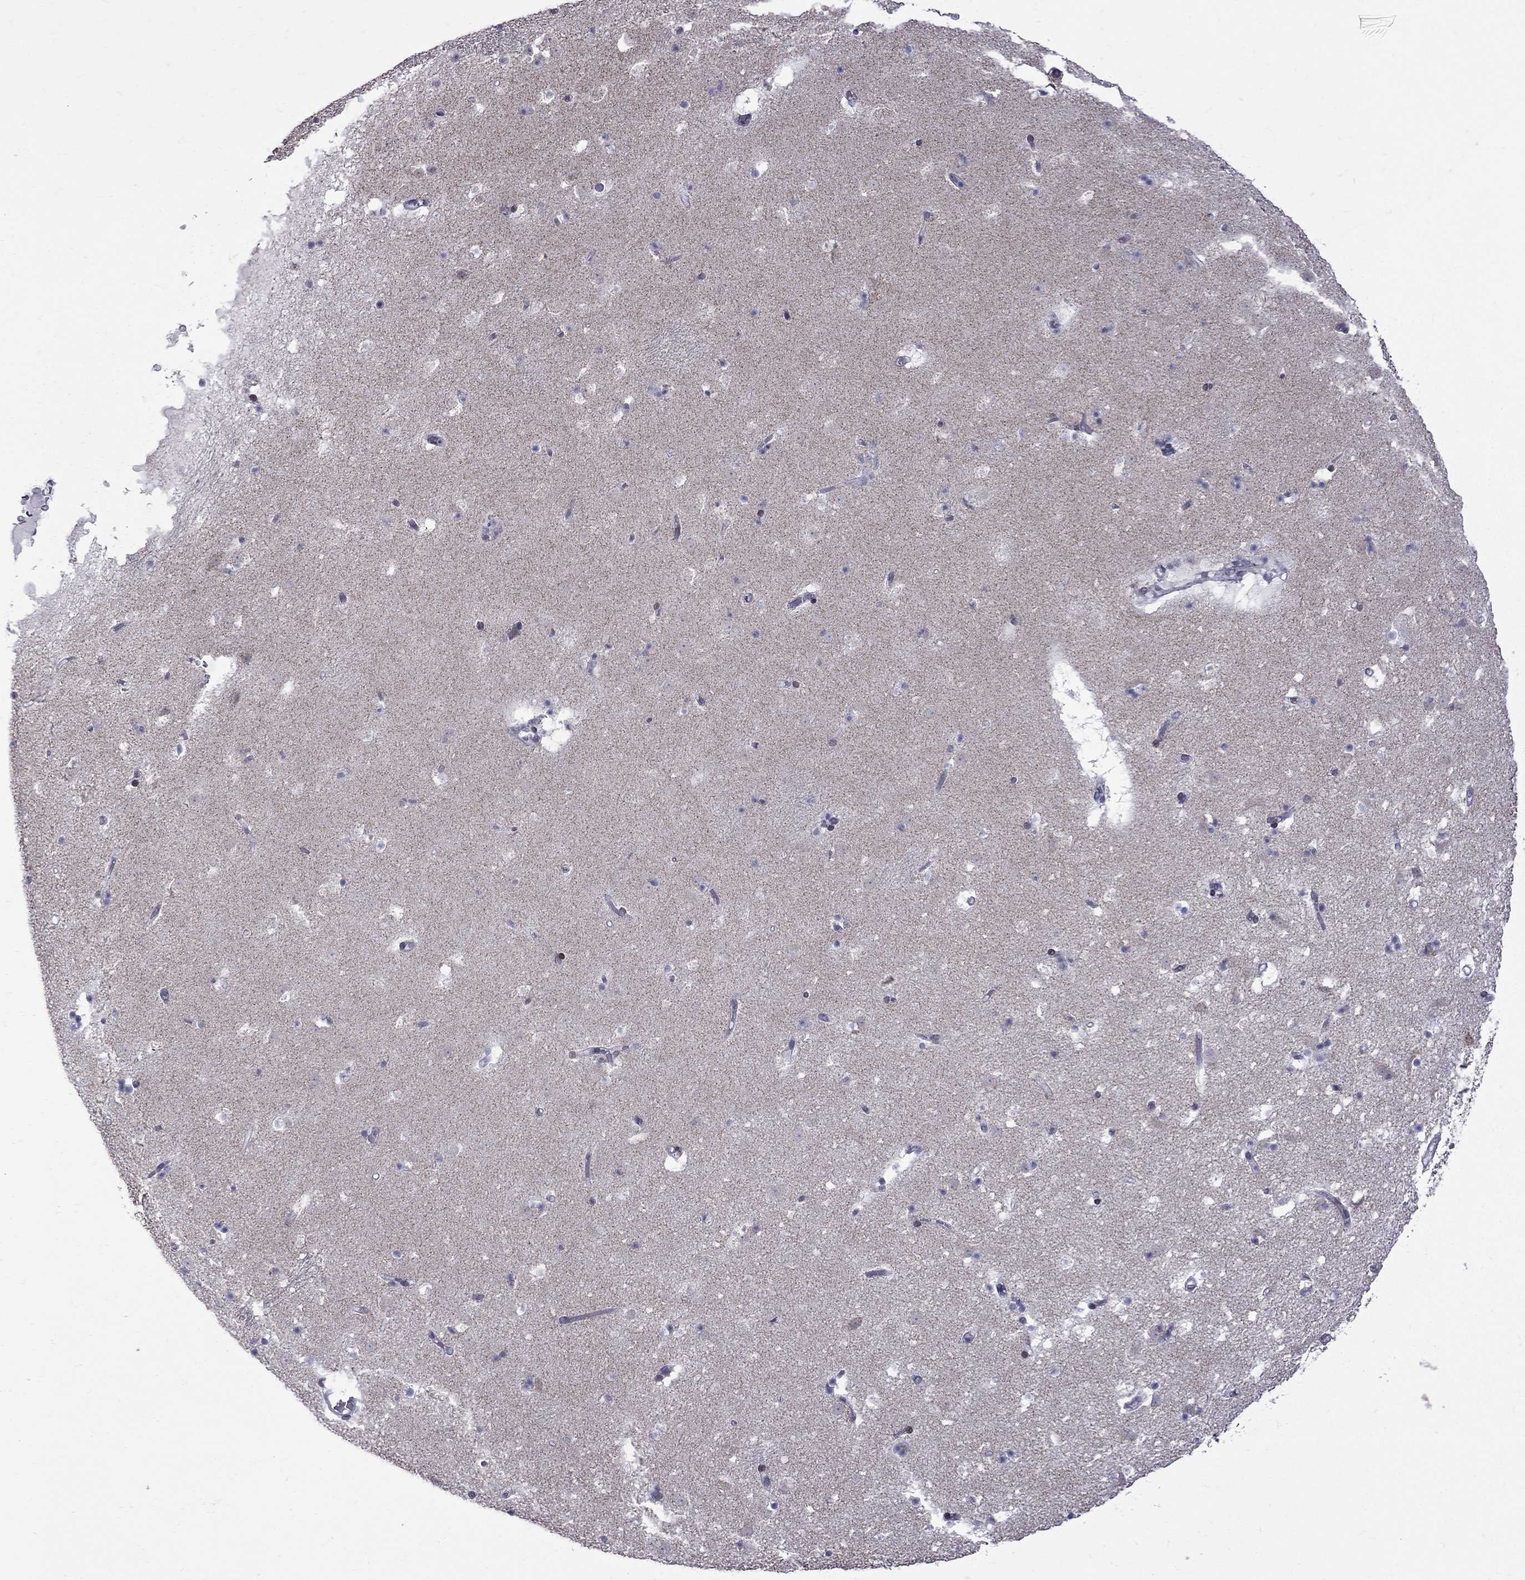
{"staining": {"intensity": "negative", "quantity": "none", "location": "none"}, "tissue": "caudate", "cell_type": "Glial cells", "image_type": "normal", "snomed": [{"axis": "morphology", "description": "Normal tissue, NOS"}, {"axis": "topography", "description": "Lateral ventricle wall"}], "caption": "The immunohistochemistry (IHC) photomicrograph has no significant expression in glial cells of caudate. (DAB immunohistochemistry (IHC) visualized using brightfield microscopy, high magnification).", "gene": "CLTCL1", "patient": {"sex": "female", "age": 42}}